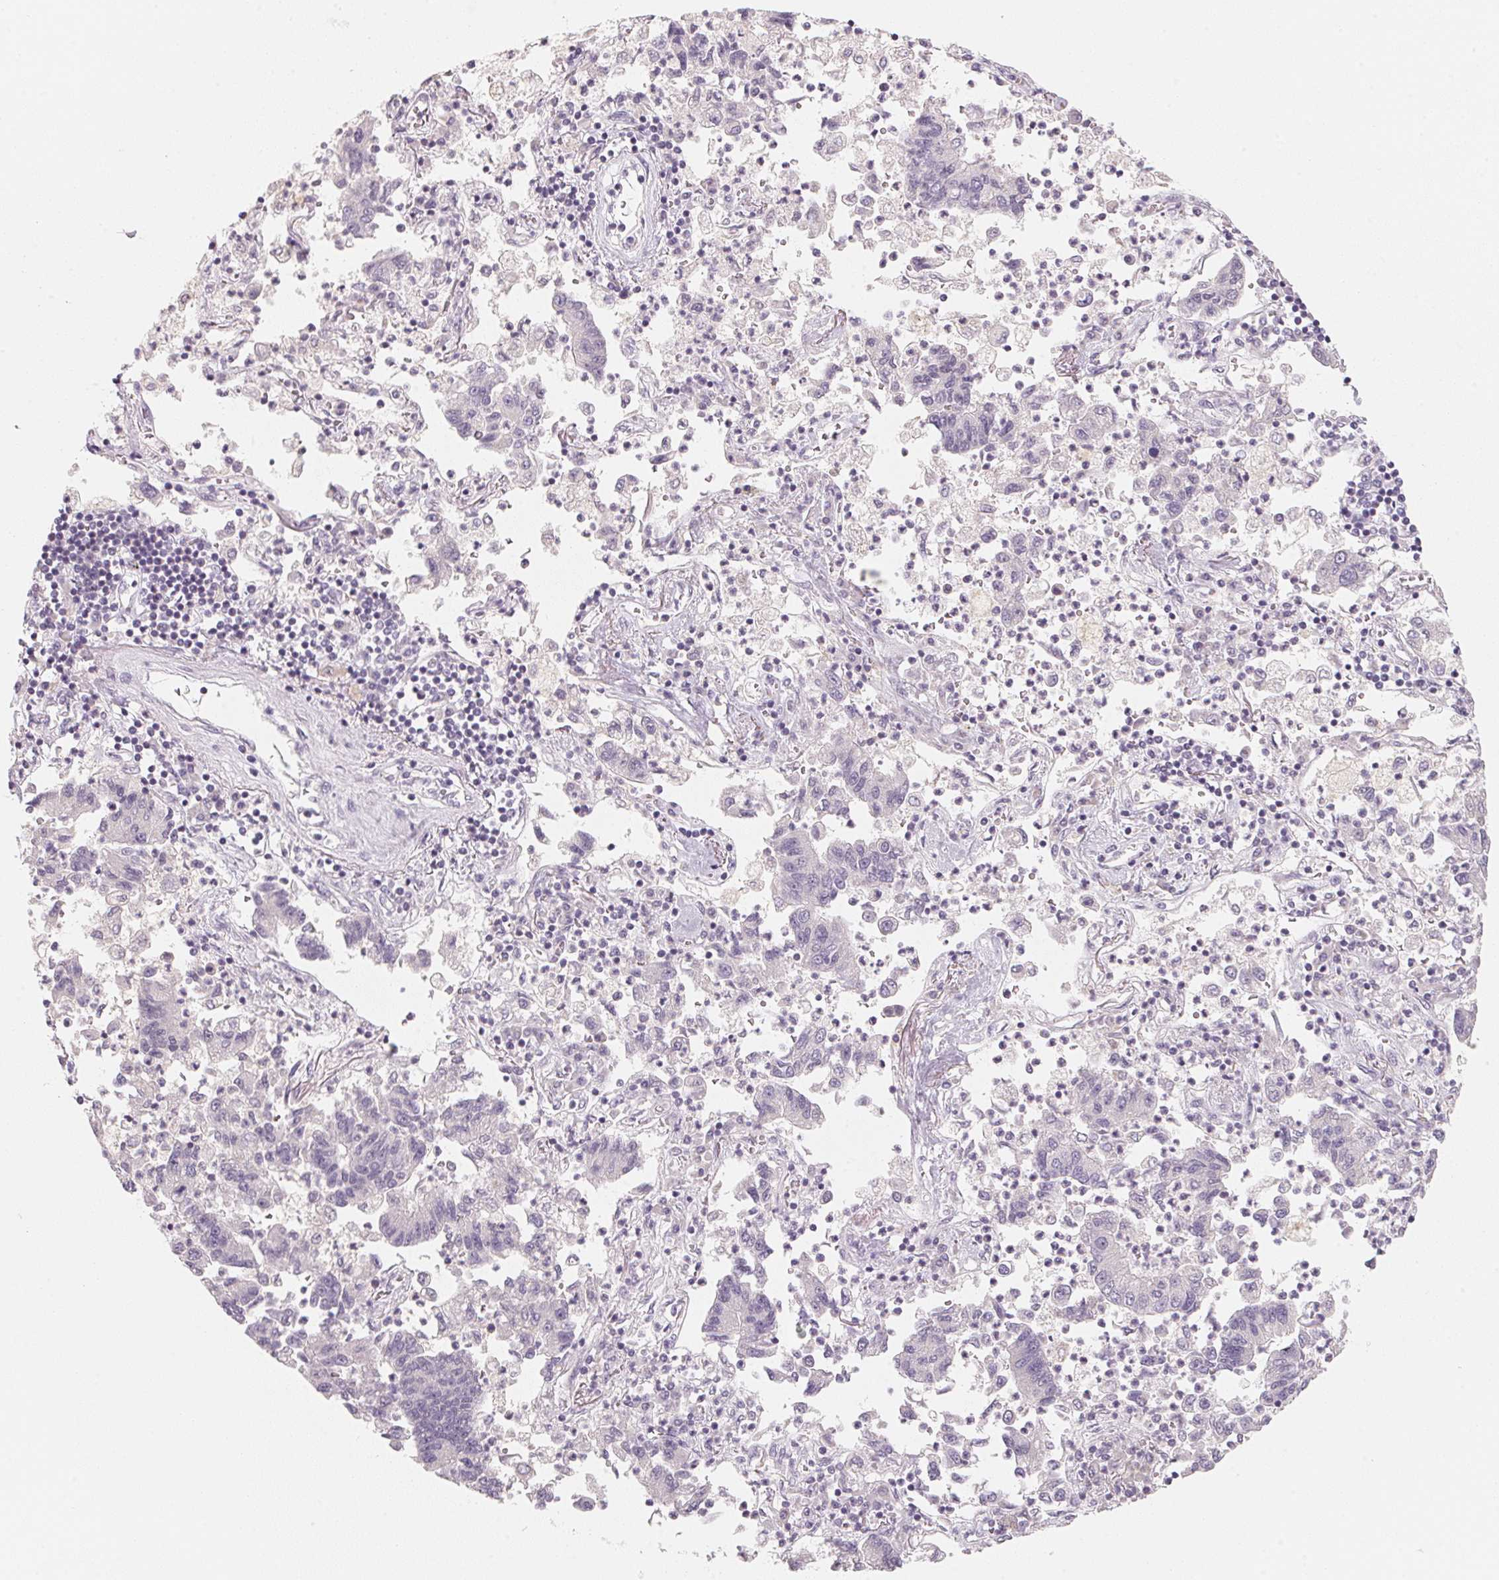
{"staining": {"intensity": "negative", "quantity": "none", "location": "none"}, "tissue": "lung cancer", "cell_type": "Tumor cells", "image_type": "cancer", "snomed": [{"axis": "morphology", "description": "Adenocarcinoma, NOS"}, {"axis": "topography", "description": "Lung"}], "caption": "Tumor cells show no significant positivity in adenocarcinoma (lung).", "gene": "ANKRD31", "patient": {"sex": "female", "age": 57}}